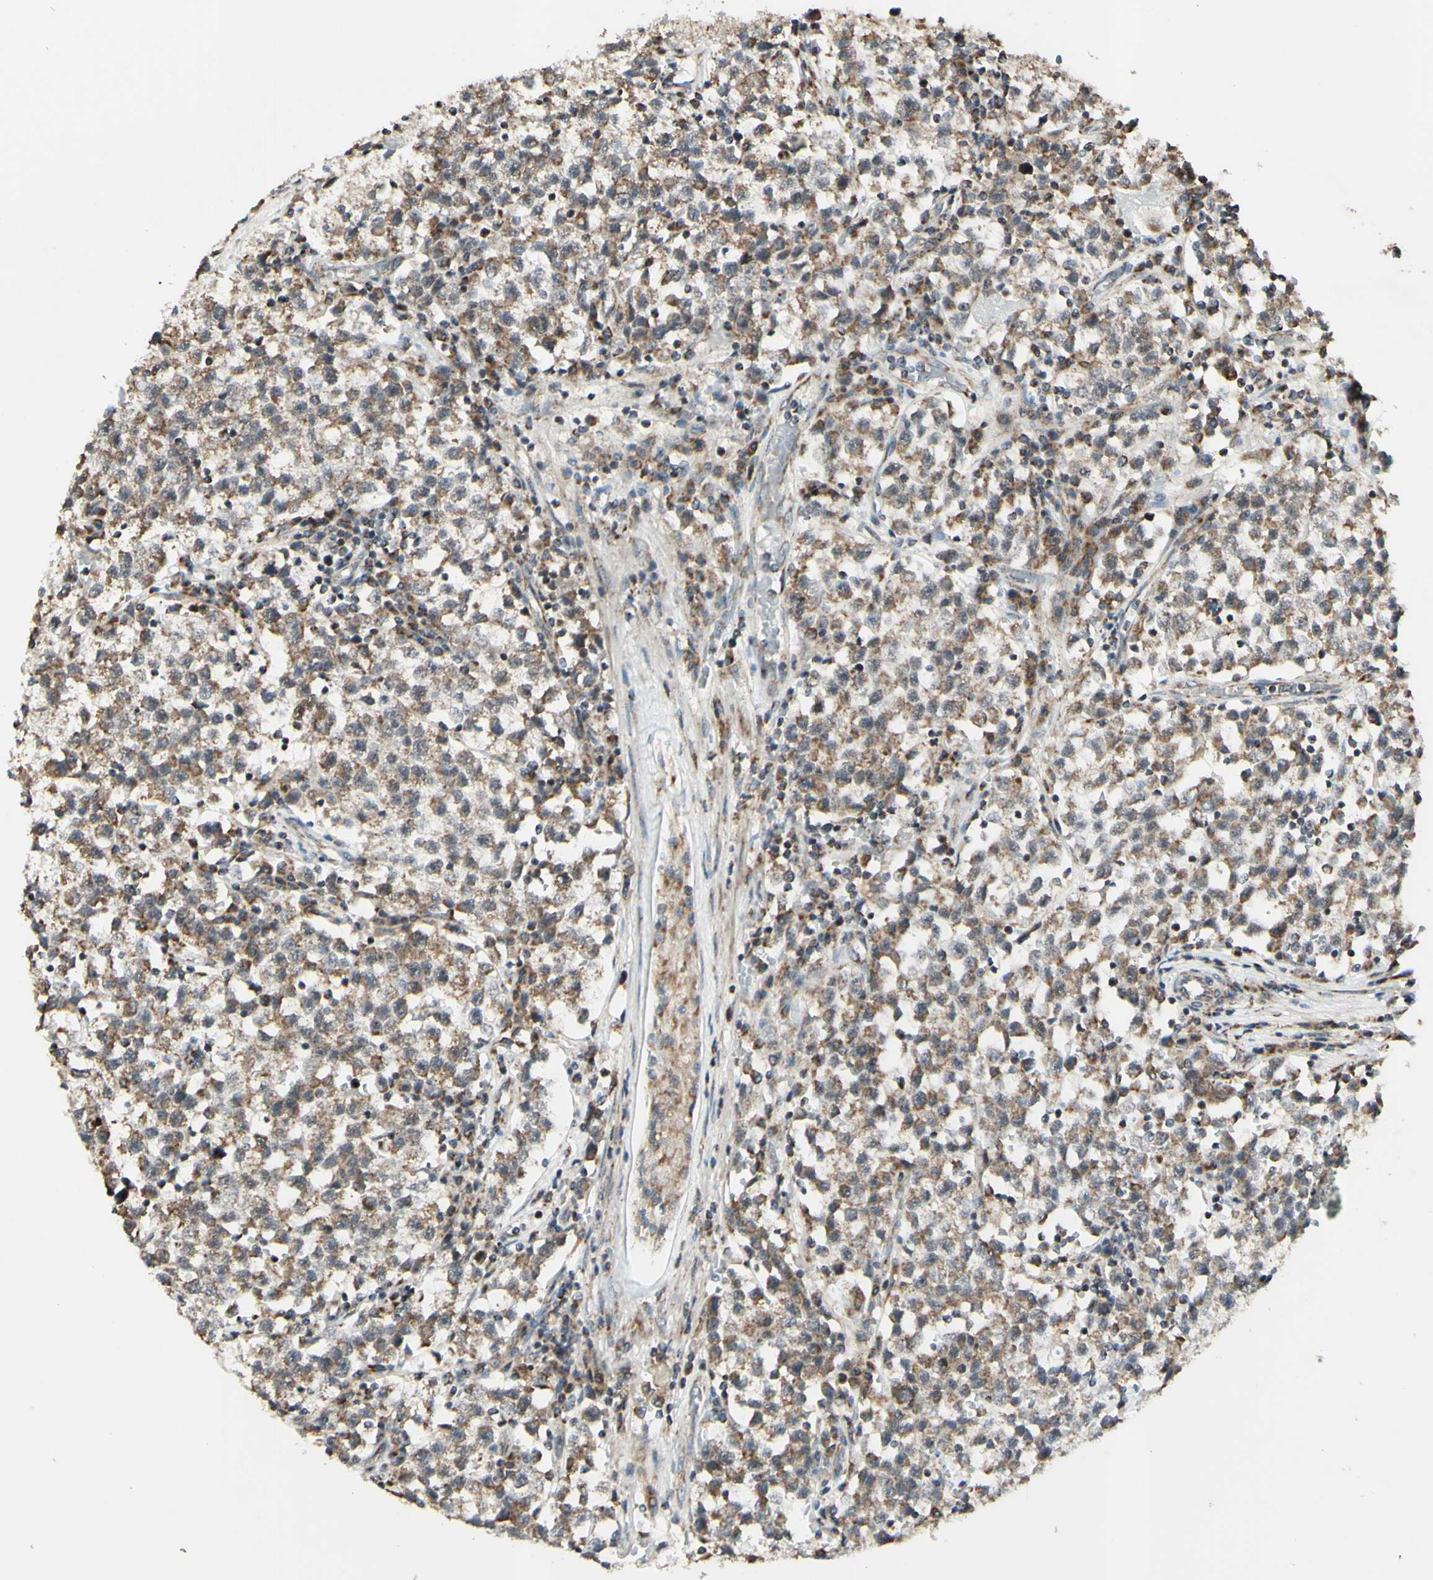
{"staining": {"intensity": "moderate", "quantity": ">75%", "location": "cytoplasmic/membranous"}, "tissue": "testis cancer", "cell_type": "Tumor cells", "image_type": "cancer", "snomed": [{"axis": "morphology", "description": "Seminoma, NOS"}, {"axis": "topography", "description": "Testis"}], "caption": "Testis seminoma was stained to show a protein in brown. There is medium levels of moderate cytoplasmic/membranous staining in about >75% of tumor cells.", "gene": "DHRS3", "patient": {"sex": "male", "age": 22}}